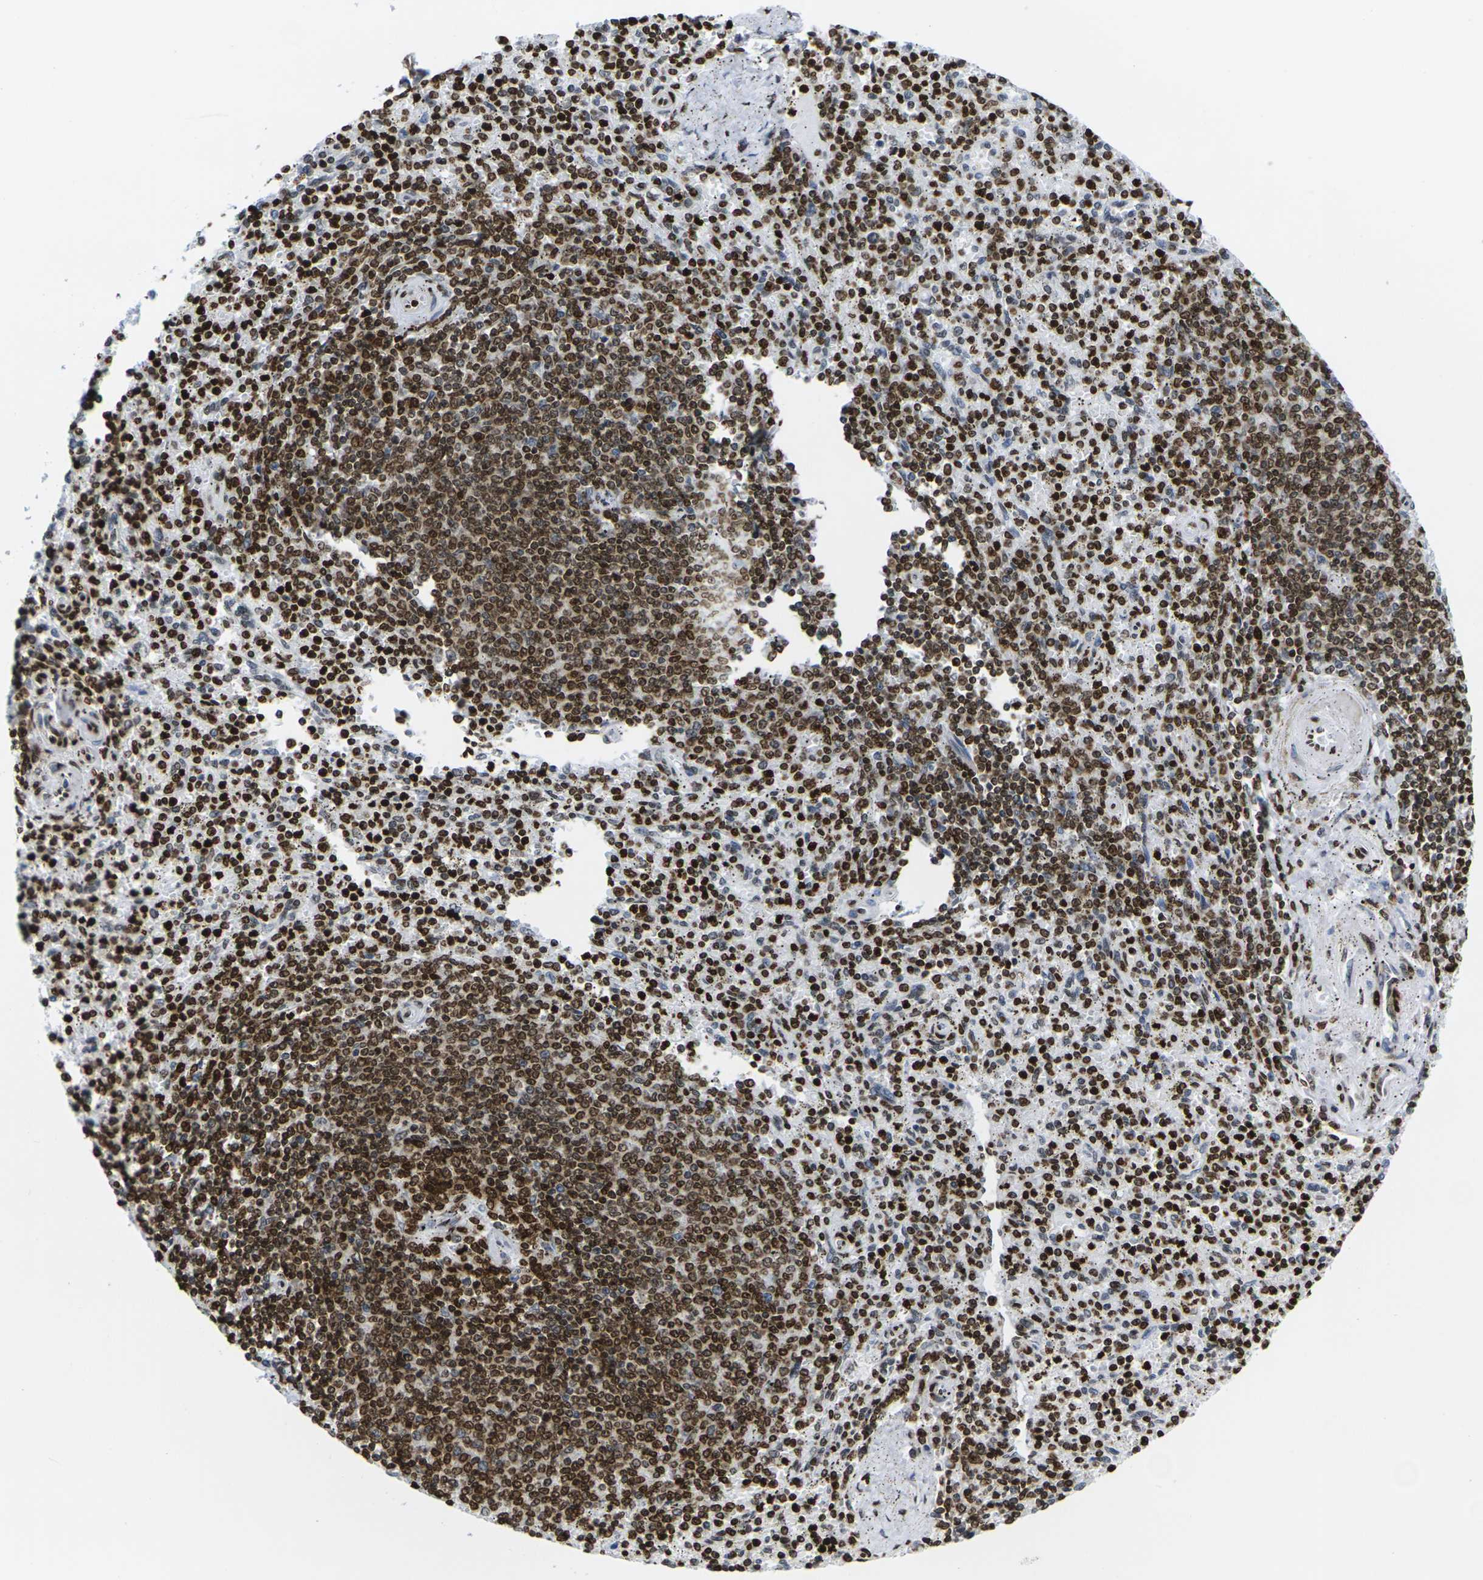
{"staining": {"intensity": "strong", "quantity": ">75%", "location": "cytoplasmic/membranous,nuclear"}, "tissue": "spleen", "cell_type": "Cells in red pulp", "image_type": "normal", "snomed": [{"axis": "morphology", "description": "Normal tissue, NOS"}, {"axis": "topography", "description": "Spleen"}], "caption": "Brown immunohistochemical staining in unremarkable human spleen exhibits strong cytoplasmic/membranous,nuclear expression in approximately >75% of cells in red pulp.", "gene": "H2AC21", "patient": {"sex": "male", "age": 72}}